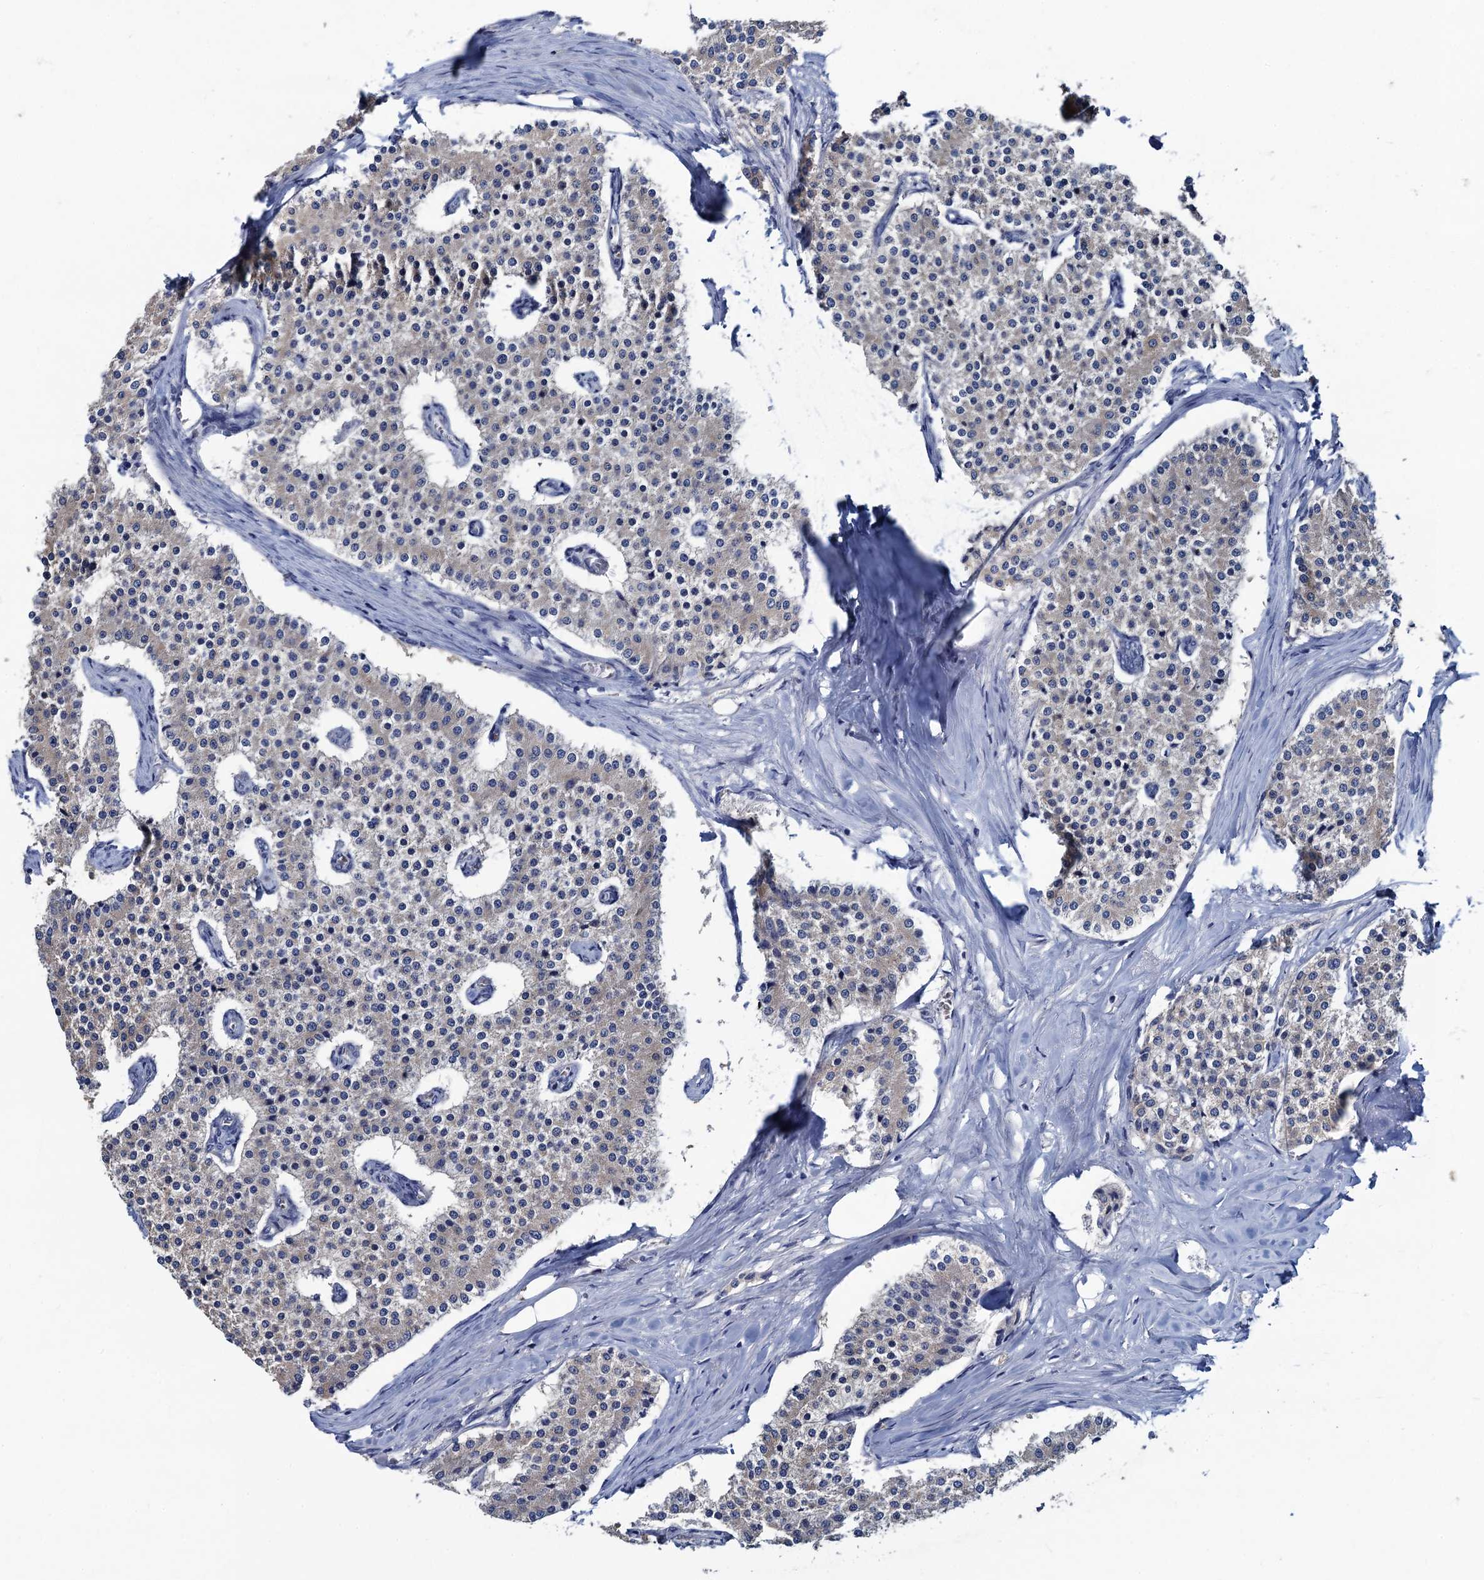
{"staining": {"intensity": "negative", "quantity": "none", "location": "none"}, "tissue": "carcinoid", "cell_type": "Tumor cells", "image_type": "cancer", "snomed": [{"axis": "morphology", "description": "Carcinoid, malignant, NOS"}, {"axis": "topography", "description": "Colon"}], "caption": "The micrograph exhibits no staining of tumor cells in carcinoid (malignant).", "gene": "ATOSA", "patient": {"sex": "female", "age": 52}}